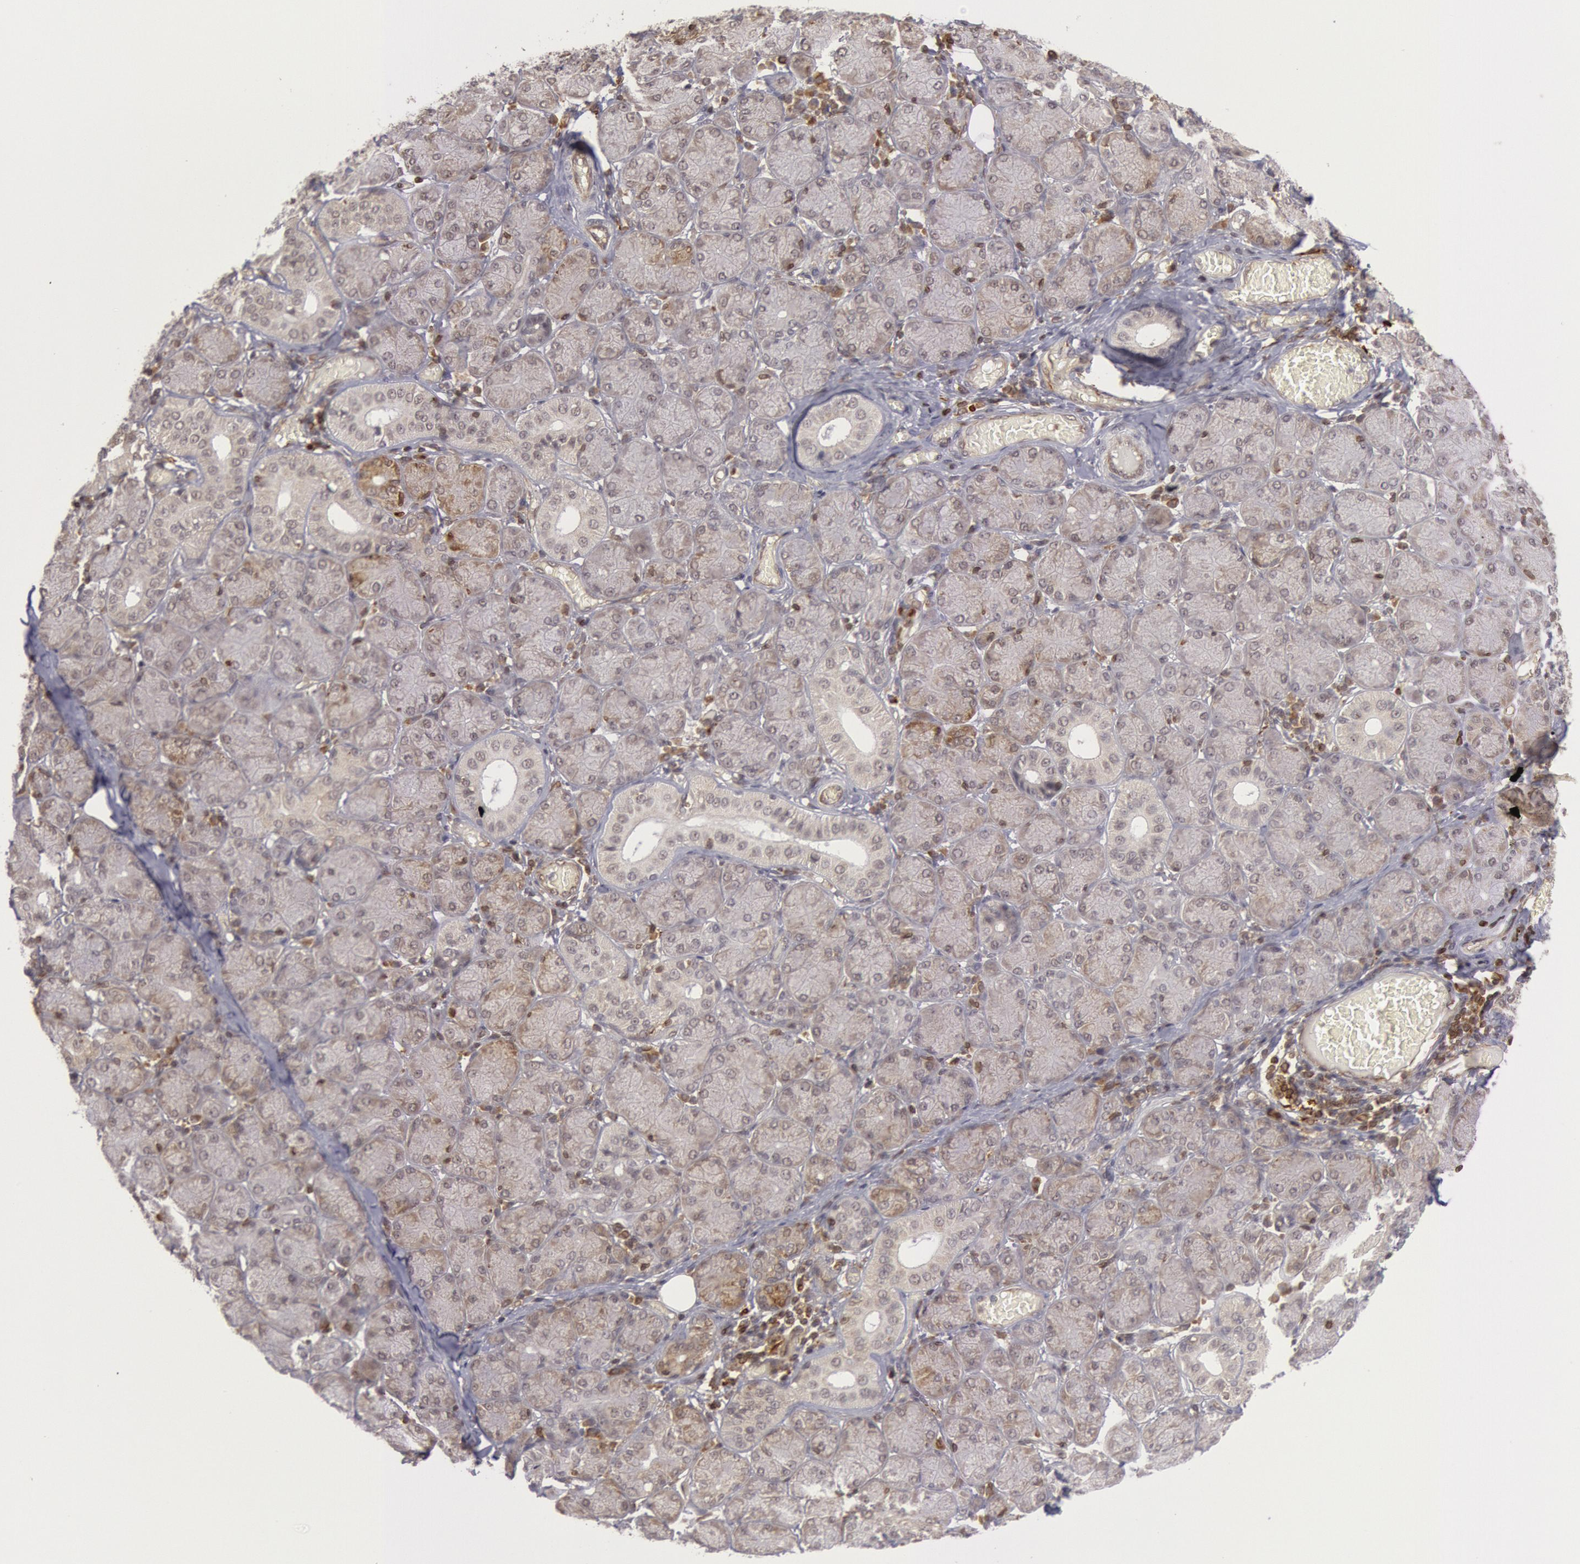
{"staining": {"intensity": "negative", "quantity": "none", "location": "none"}, "tissue": "salivary gland", "cell_type": "Glandular cells", "image_type": "normal", "snomed": [{"axis": "morphology", "description": "Normal tissue, NOS"}, {"axis": "topography", "description": "Salivary gland"}], "caption": "IHC micrograph of normal salivary gland stained for a protein (brown), which shows no expression in glandular cells.", "gene": "ENSG00000250264", "patient": {"sex": "female", "age": 24}}